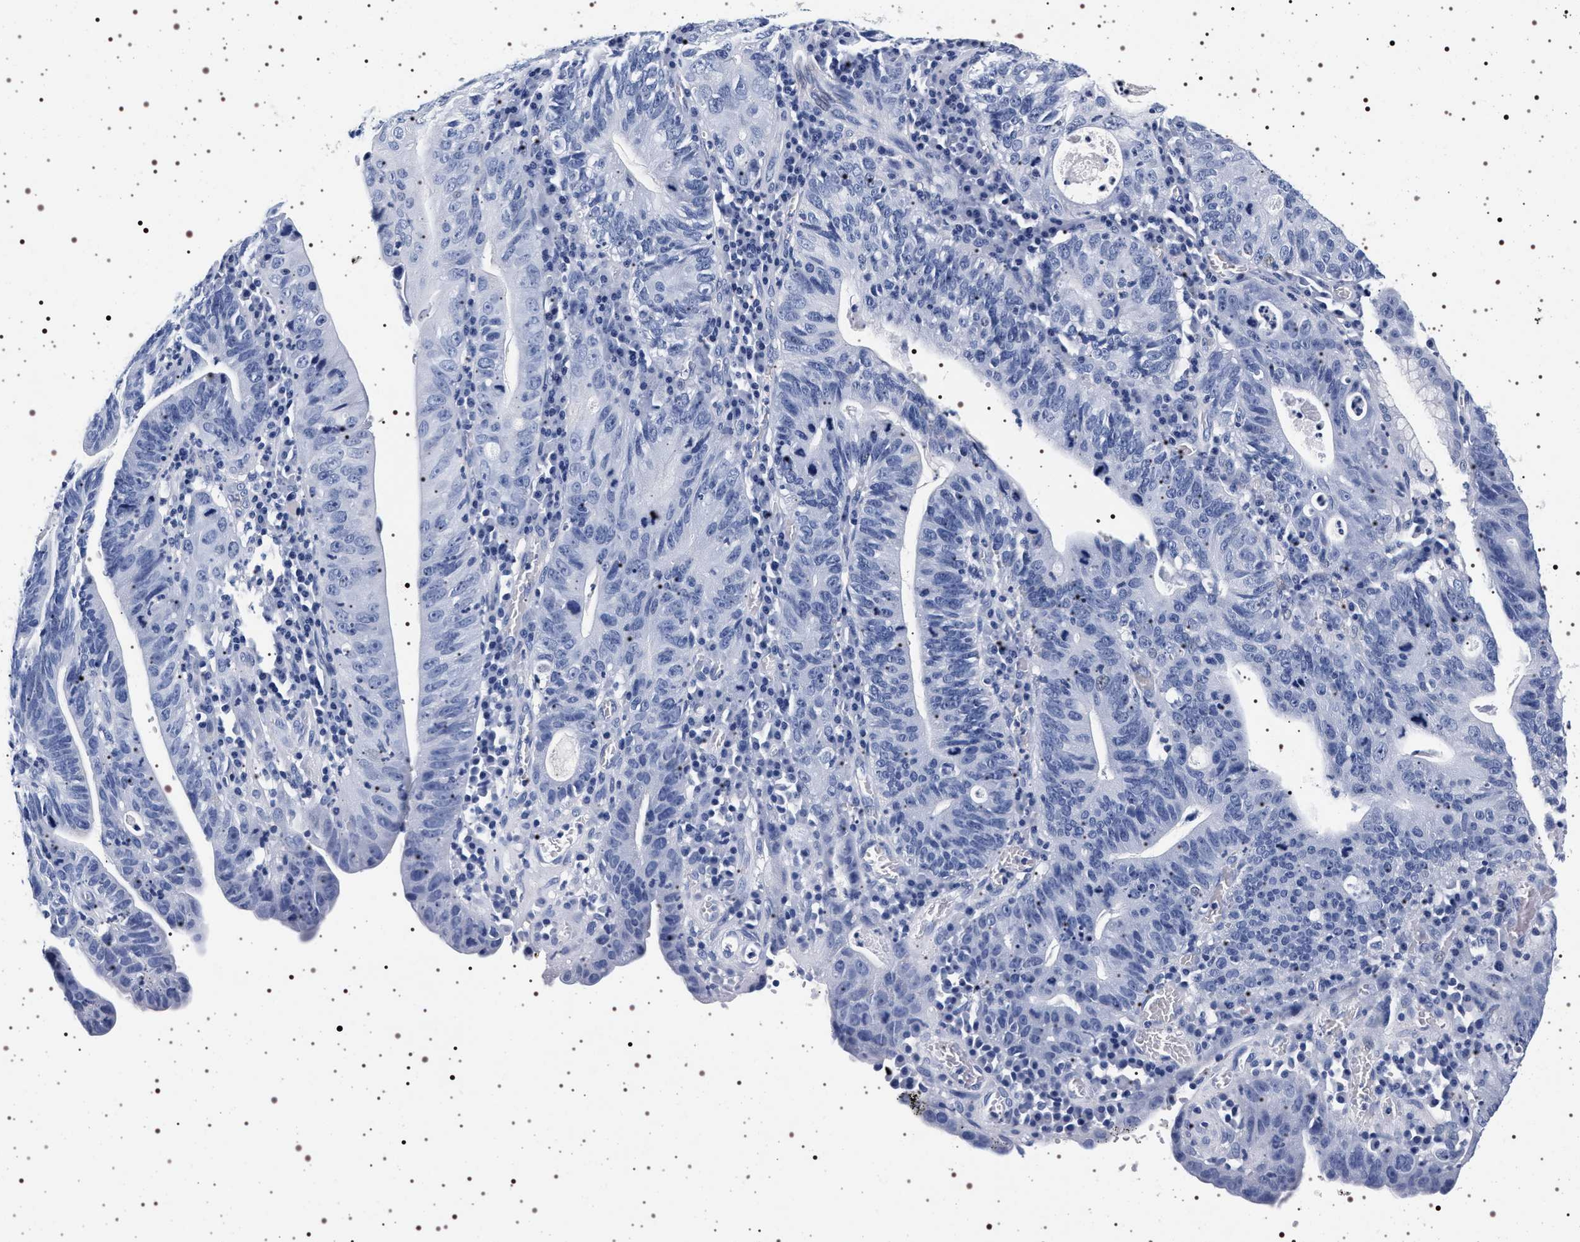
{"staining": {"intensity": "negative", "quantity": "none", "location": "none"}, "tissue": "stomach cancer", "cell_type": "Tumor cells", "image_type": "cancer", "snomed": [{"axis": "morphology", "description": "Adenocarcinoma, NOS"}, {"axis": "topography", "description": "Stomach"}], "caption": "The immunohistochemistry photomicrograph has no significant positivity in tumor cells of stomach adenocarcinoma tissue.", "gene": "SYN1", "patient": {"sex": "male", "age": 59}}